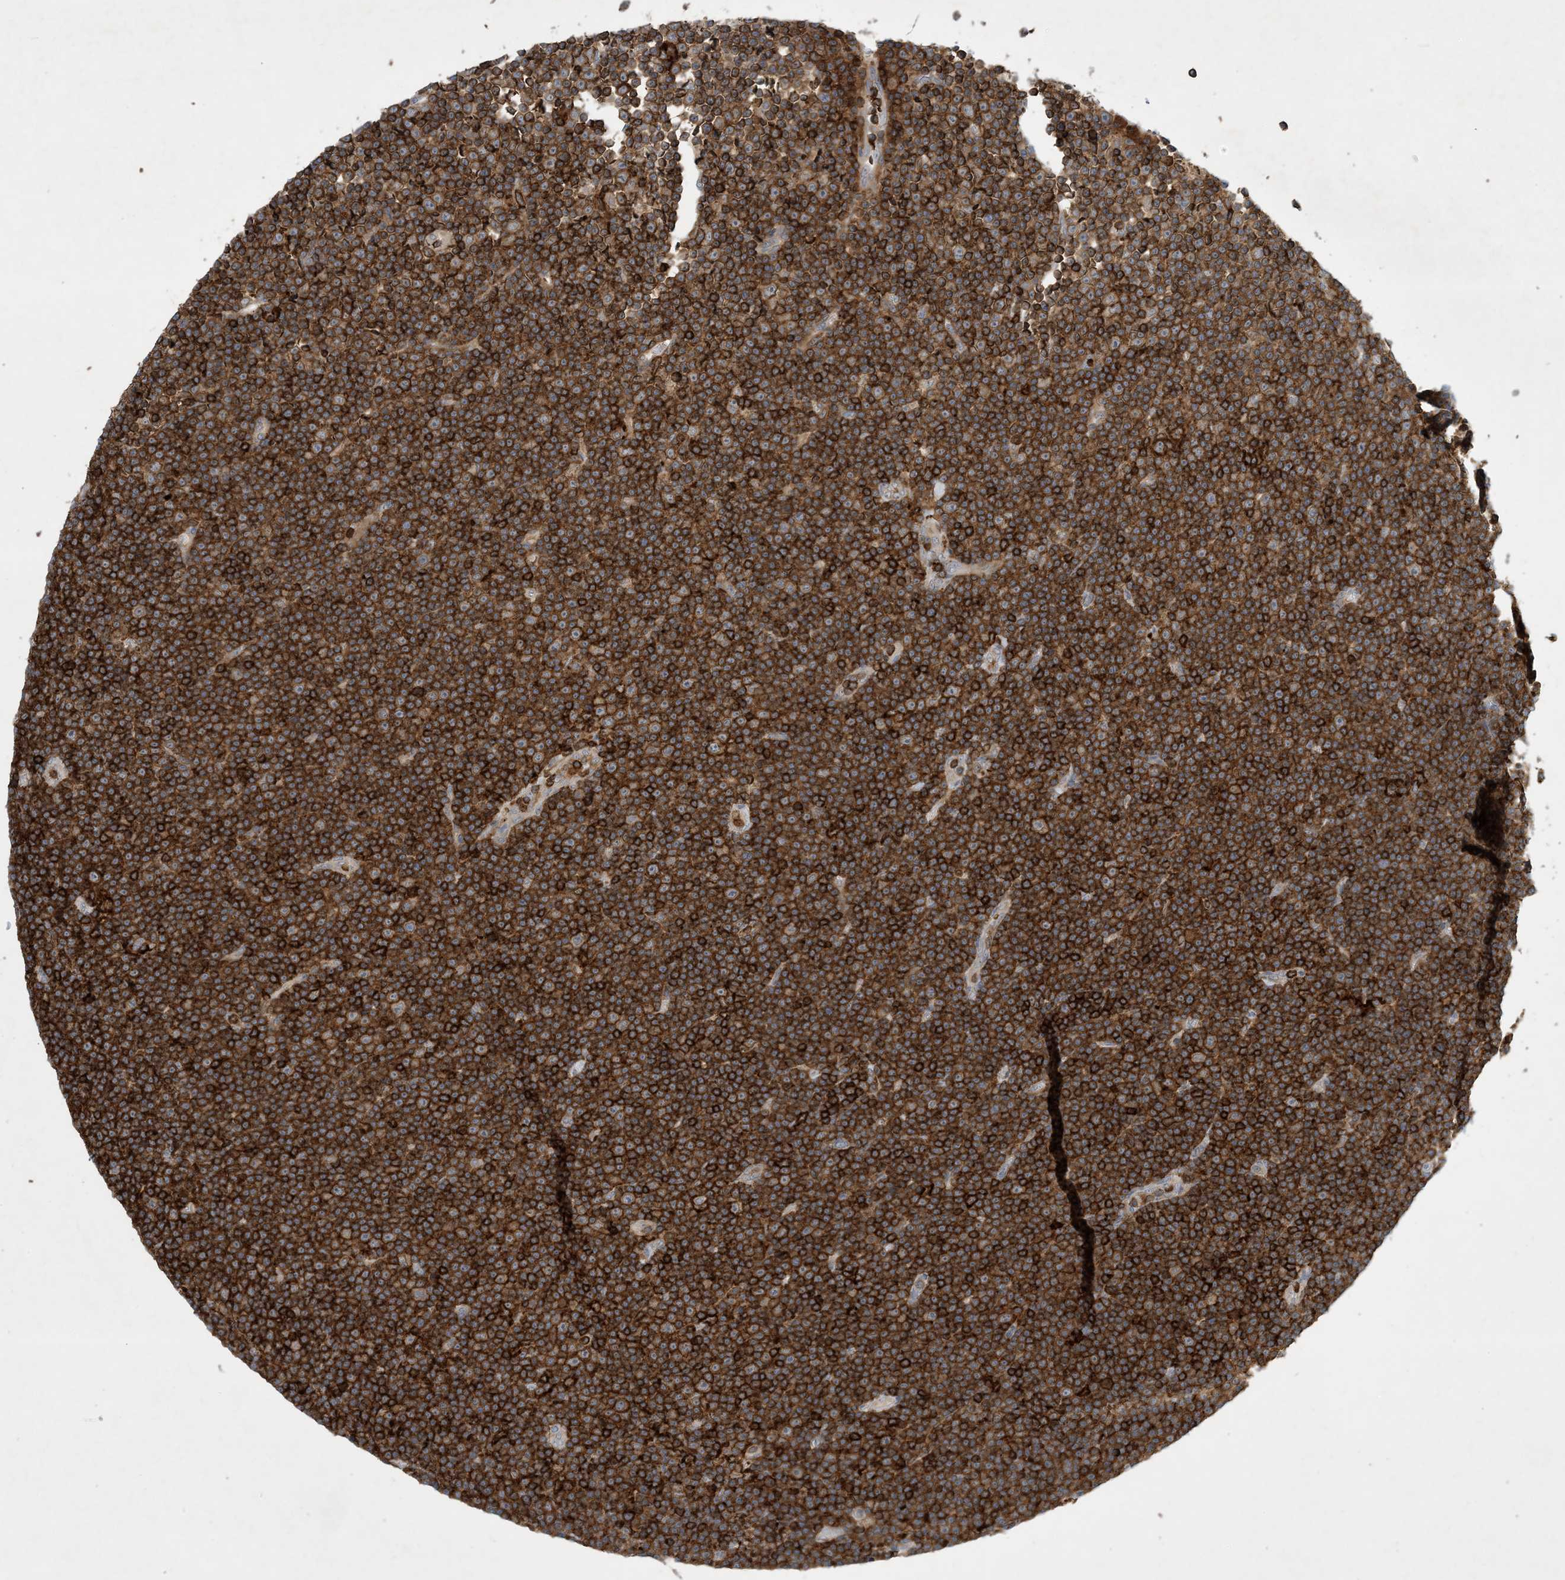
{"staining": {"intensity": "strong", "quantity": ">75%", "location": "cytoplasmic/membranous"}, "tissue": "lymphoma", "cell_type": "Tumor cells", "image_type": "cancer", "snomed": [{"axis": "morphology", "description": "Malignant lymphoma, non-Hodgkin's type, Low grade"}, {"axis": "topography", "description": "Lymph node"}], "caption": "Immunohistochemical staining of lymphoma exhibits strong cytoplasmic/membranous protein expression in about >75% of tumor cells.", "gene": "AK9", "patient": {"sex": "female", "age": 67}}